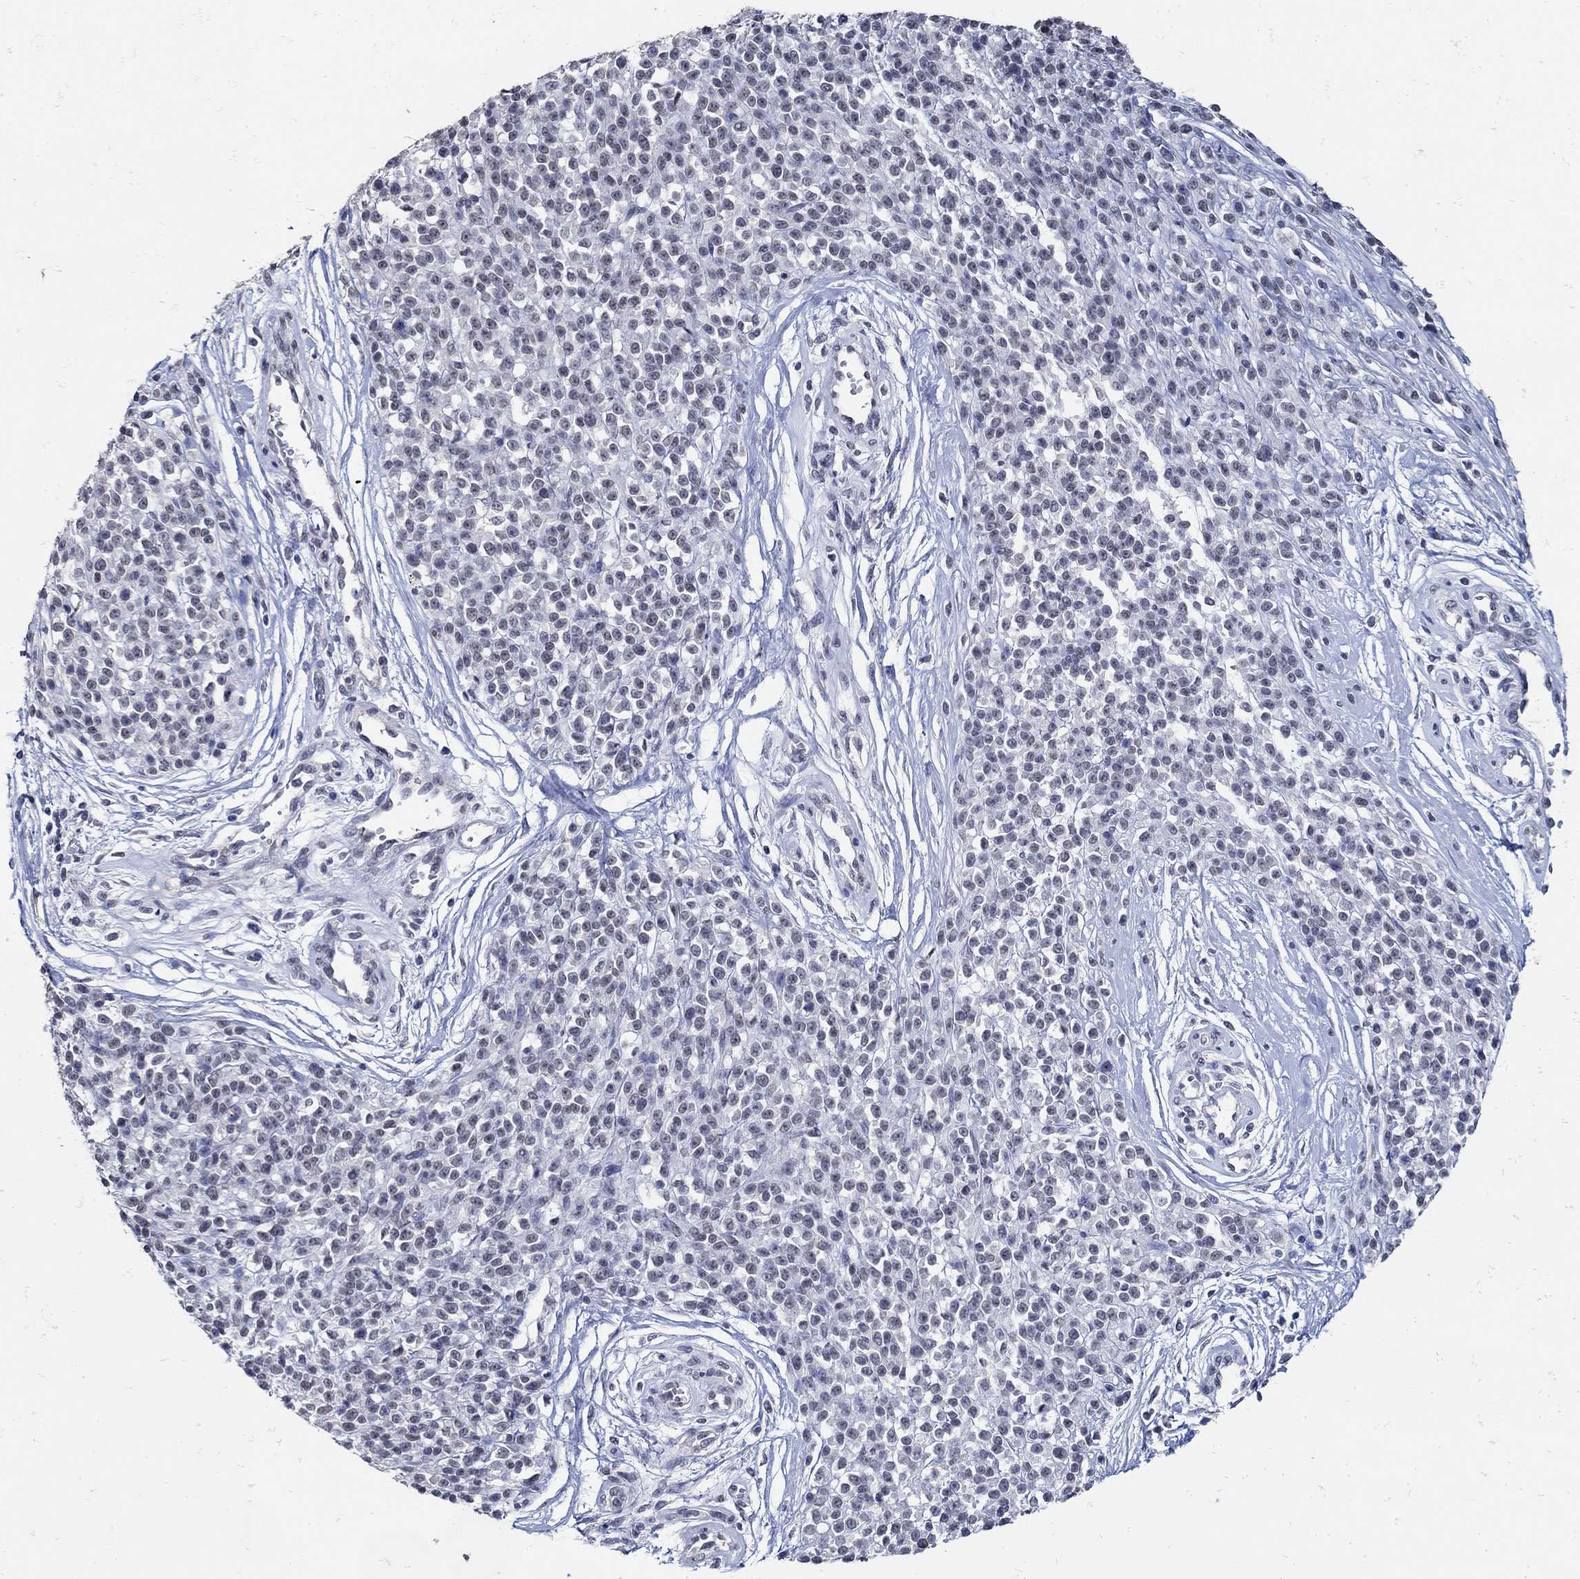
{"staining": {"intensity": "negative", "quantity": "none", "location": "none"}, "tissue": "melanoma", "cell_type": "Tumor cells", "image_type": "cancer", "snomed": [{"axis": "morphology", "description": "Malignant melanoma, NOS"}, {"axis": "topography", "description": "Skin"}, {"axis": "topography", "description": "Skin of trunk"}], "caption": "This is an immunohistochemistry histopathology image of human melanoma. There is no staining in tumor cells.", "gene": "KCNN3", "patient": {"sex": "male", "age": 74}}